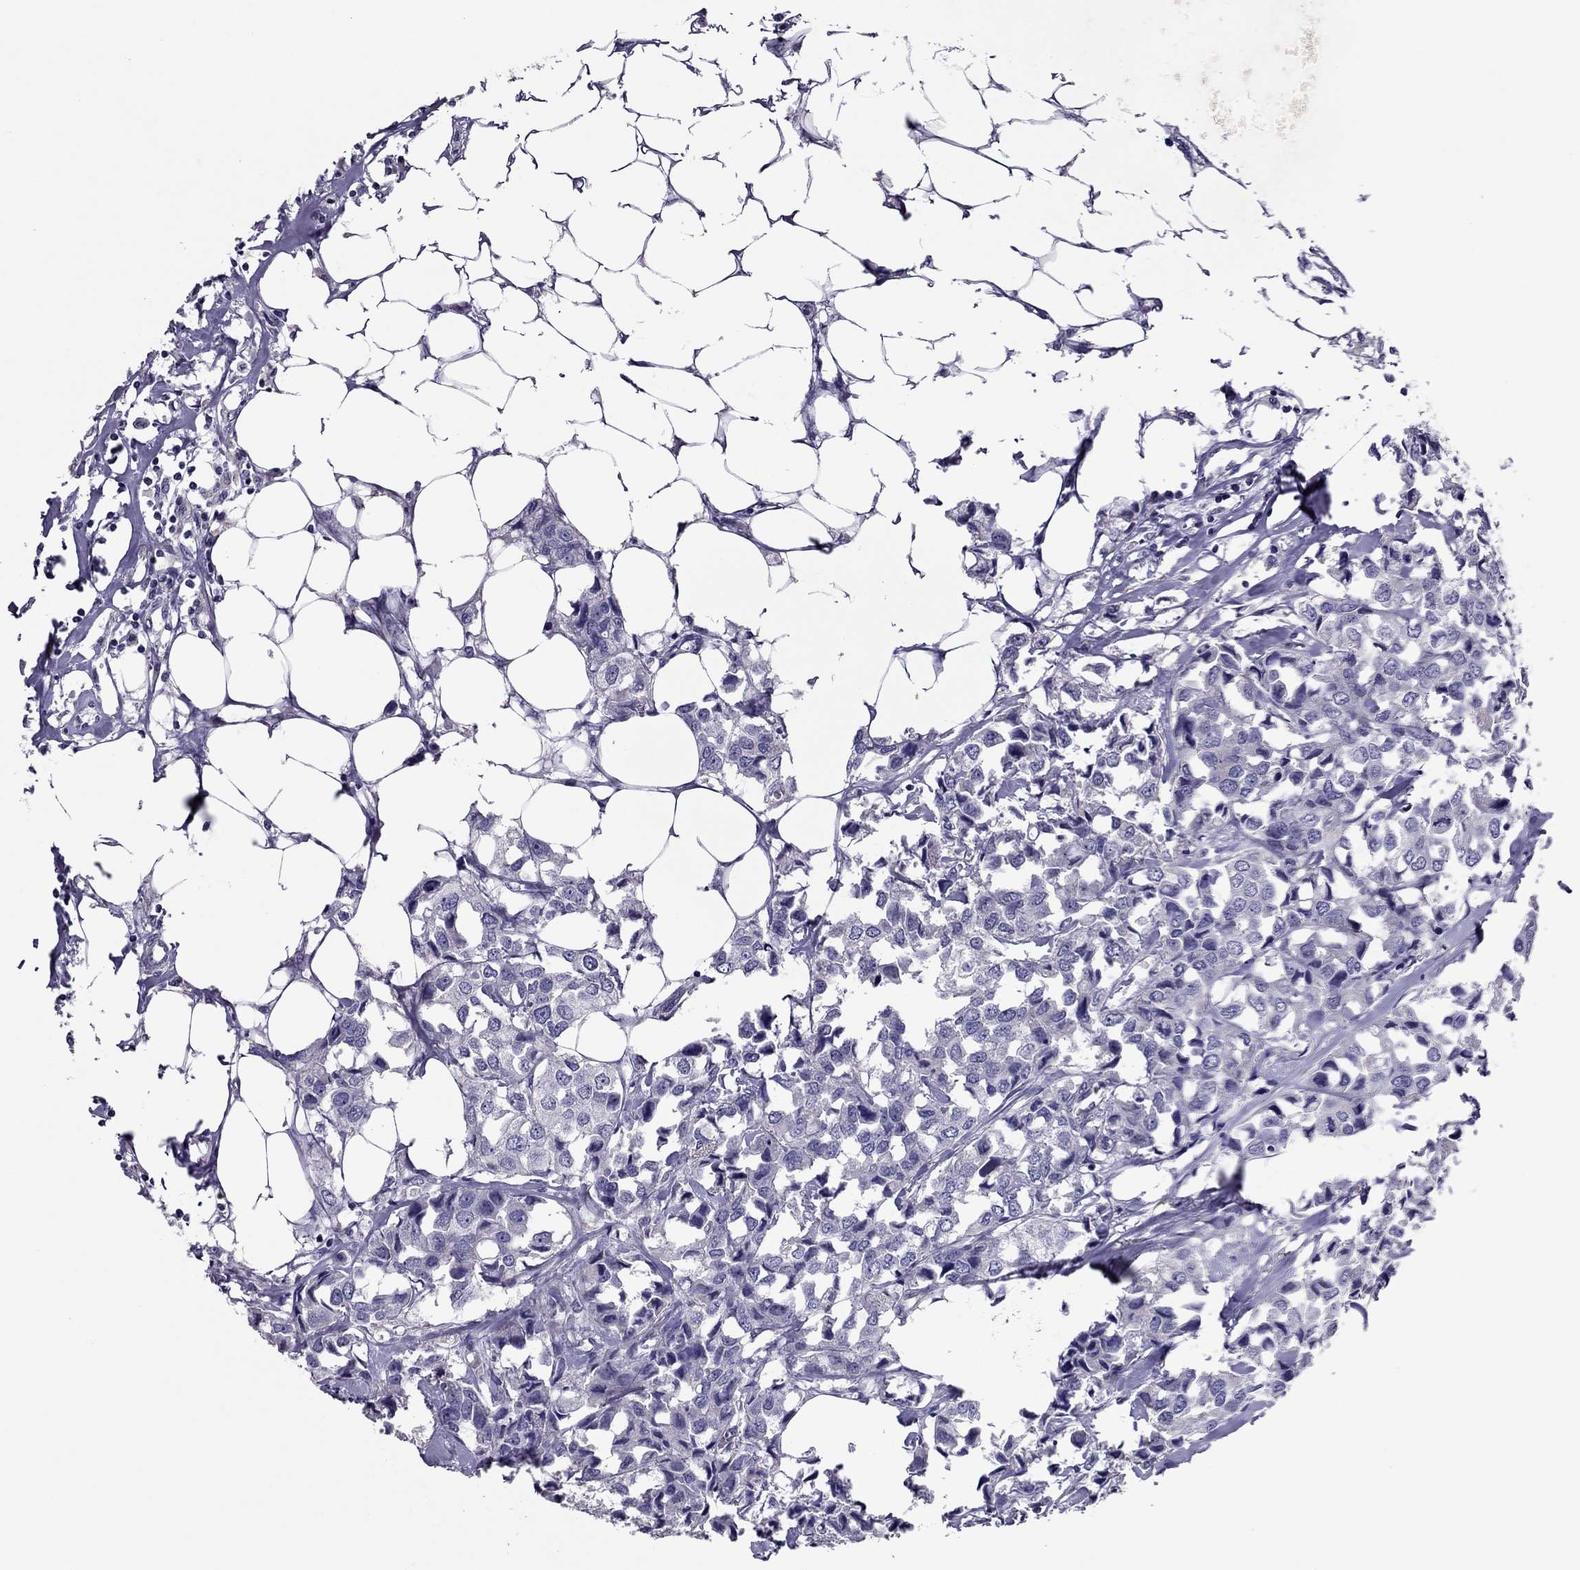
{"staining": {"intensity": "negative", "quantity": "none", "location": "none"}, "tissue": "breast cancer", "cell_type": "Tumor cells", "image_type": "cancer", "snomed": [{"axis": "morphology", "description": "Duct carcinoma"}, {"axis": "topography", "description": "Breast"}], "caption": "This photomicrograph is of breast cancer (intraductal carcinoma) stained with immunohistochemistry to label a protein in brown with the nuclei are counter-stained blue. There is no expression in tumor cells.", "gene": "SLC16A8", "patient": {"sex": "female", "age": 80}}